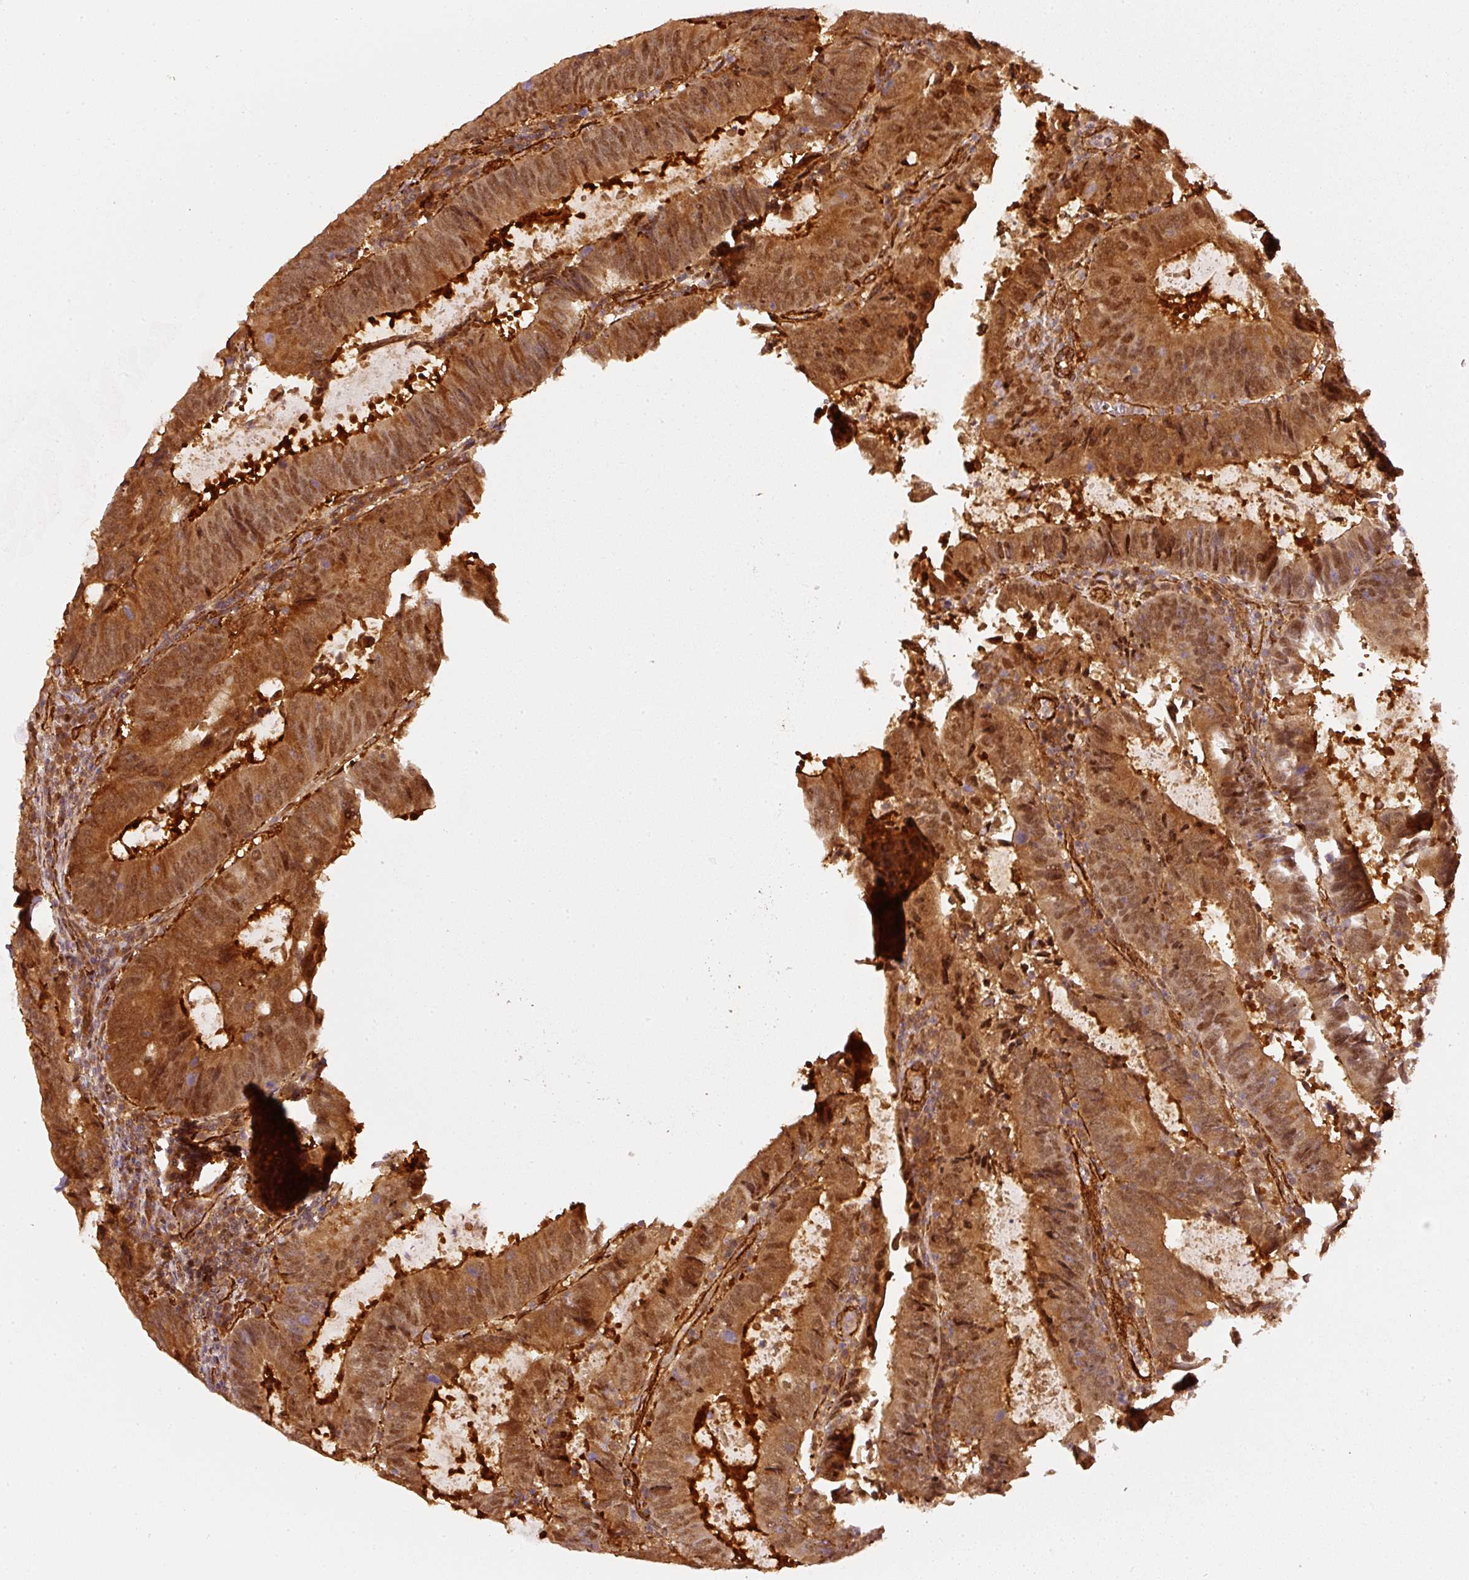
{"staining": {"intensity": "moderate", "quantity": ">75%", "location": "cytoplasmic/membranous,nuclear"}, "tissue": "colorectal cancer", "cell_type": "Tumor cells", "image_type": "cancer", "snomed": [{"axis": "morphology", "description": "Adenocarcinoma, NOS"}, {"axis": "topography", "description": "Colon"}], "caption": "Colorectal cancer was stained to show a protein in brown. There is medium levels of moderate cytoplasmic/membranous and nuclear staining in approximately >75% of tumor cells.", "gene": "PSMD1", "patient": {"sex": "male", "age": 67}}